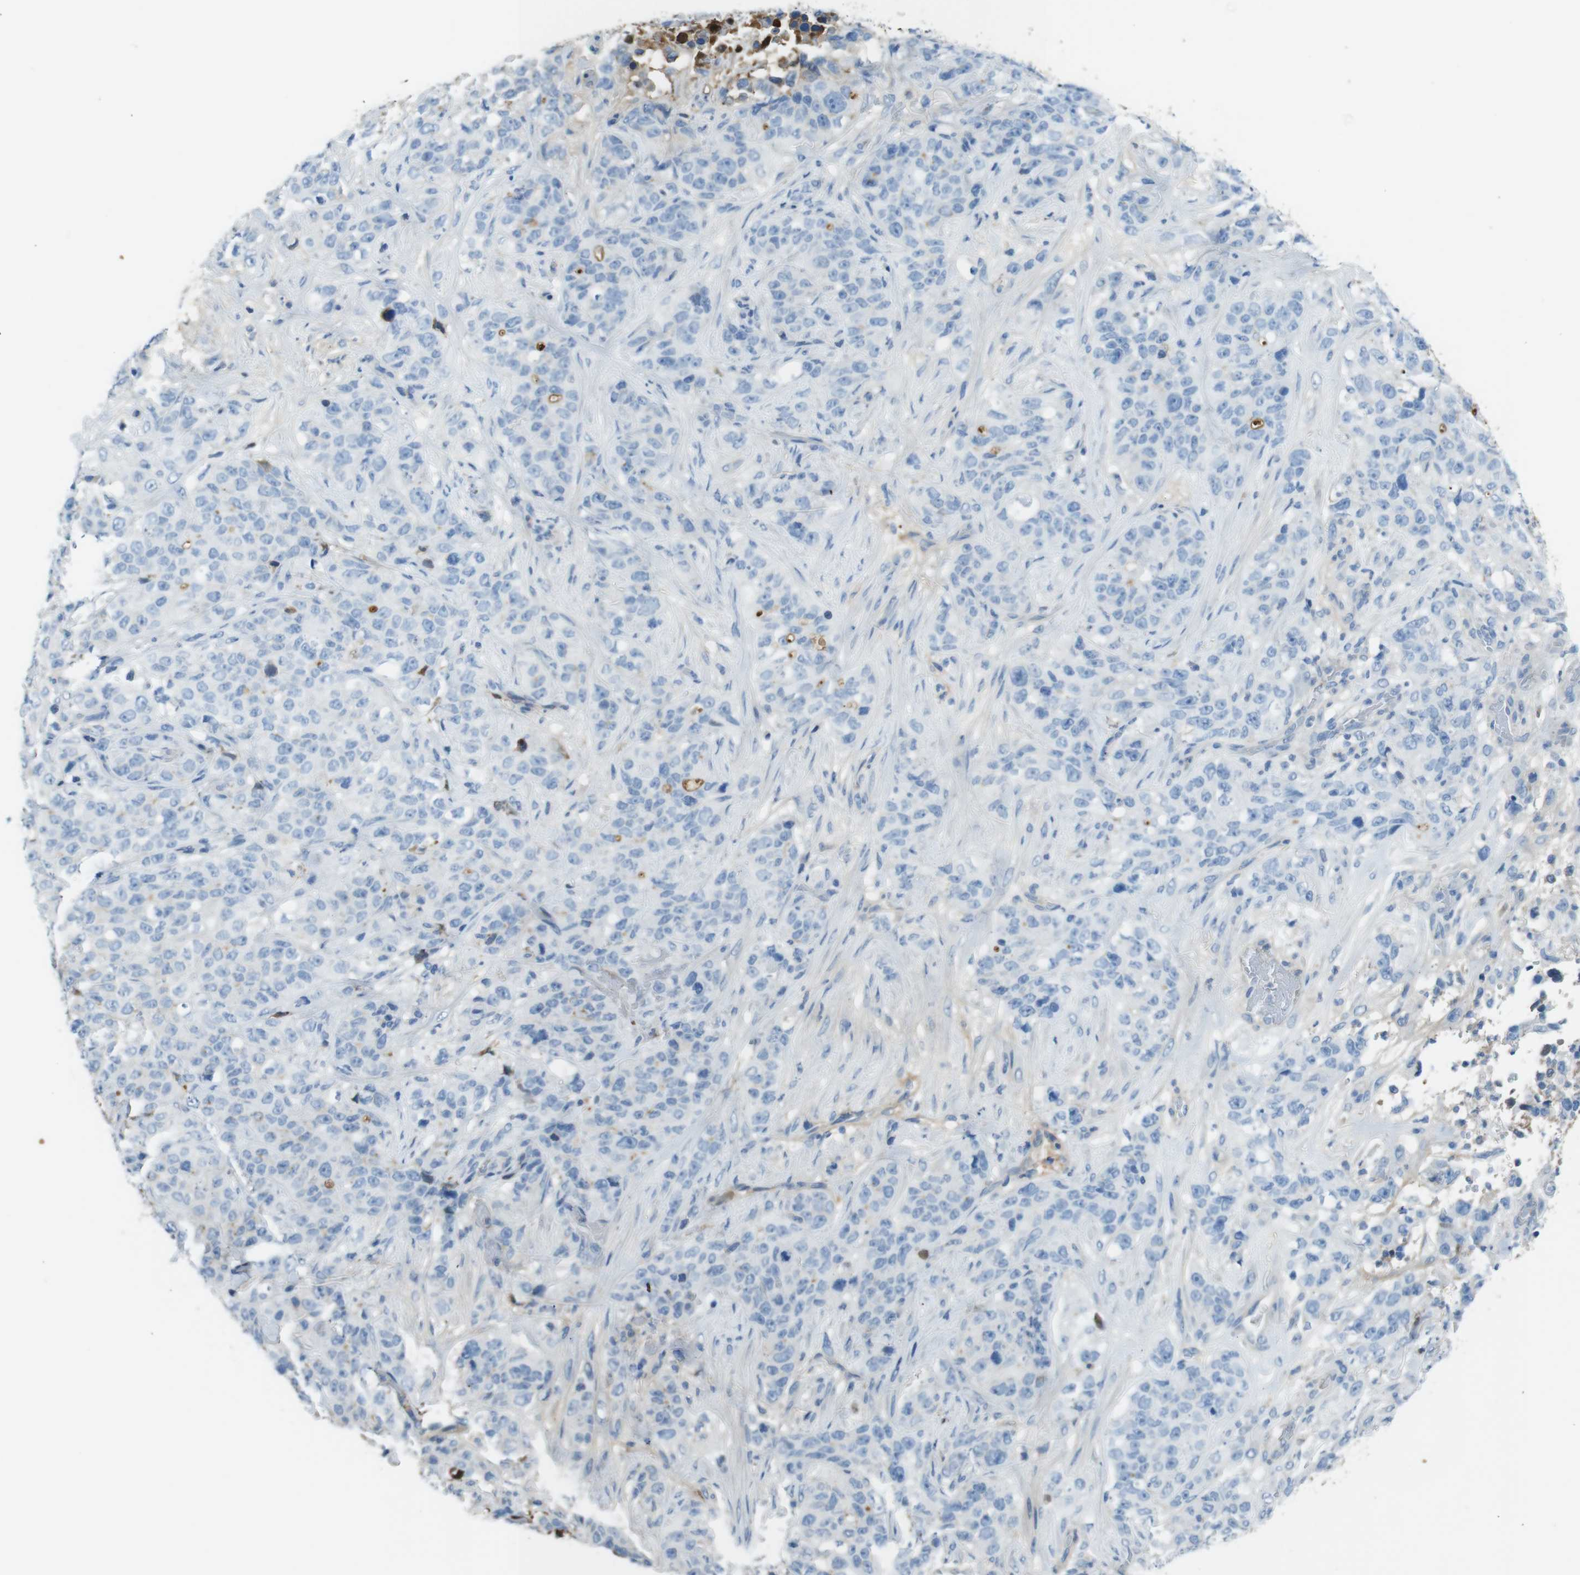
{"staining": {"intensity": "negative", "quantity": "none", "location": "none"}, "tissue": "stomach cancer", "cell_type": "Tumor cells", "image_type": "cancer", "snomed": [{"axis": "morphology", "description": "Adenocarcinoma, NOS"}, {"axis": "topography", "description": "Stomach"}], "caption": "Protein analysis of stomach adenocarcinoma displays no significant staining in tumor cells.", "gene": "LTBP4", "patient": {"sex": "male", "age": 48}}